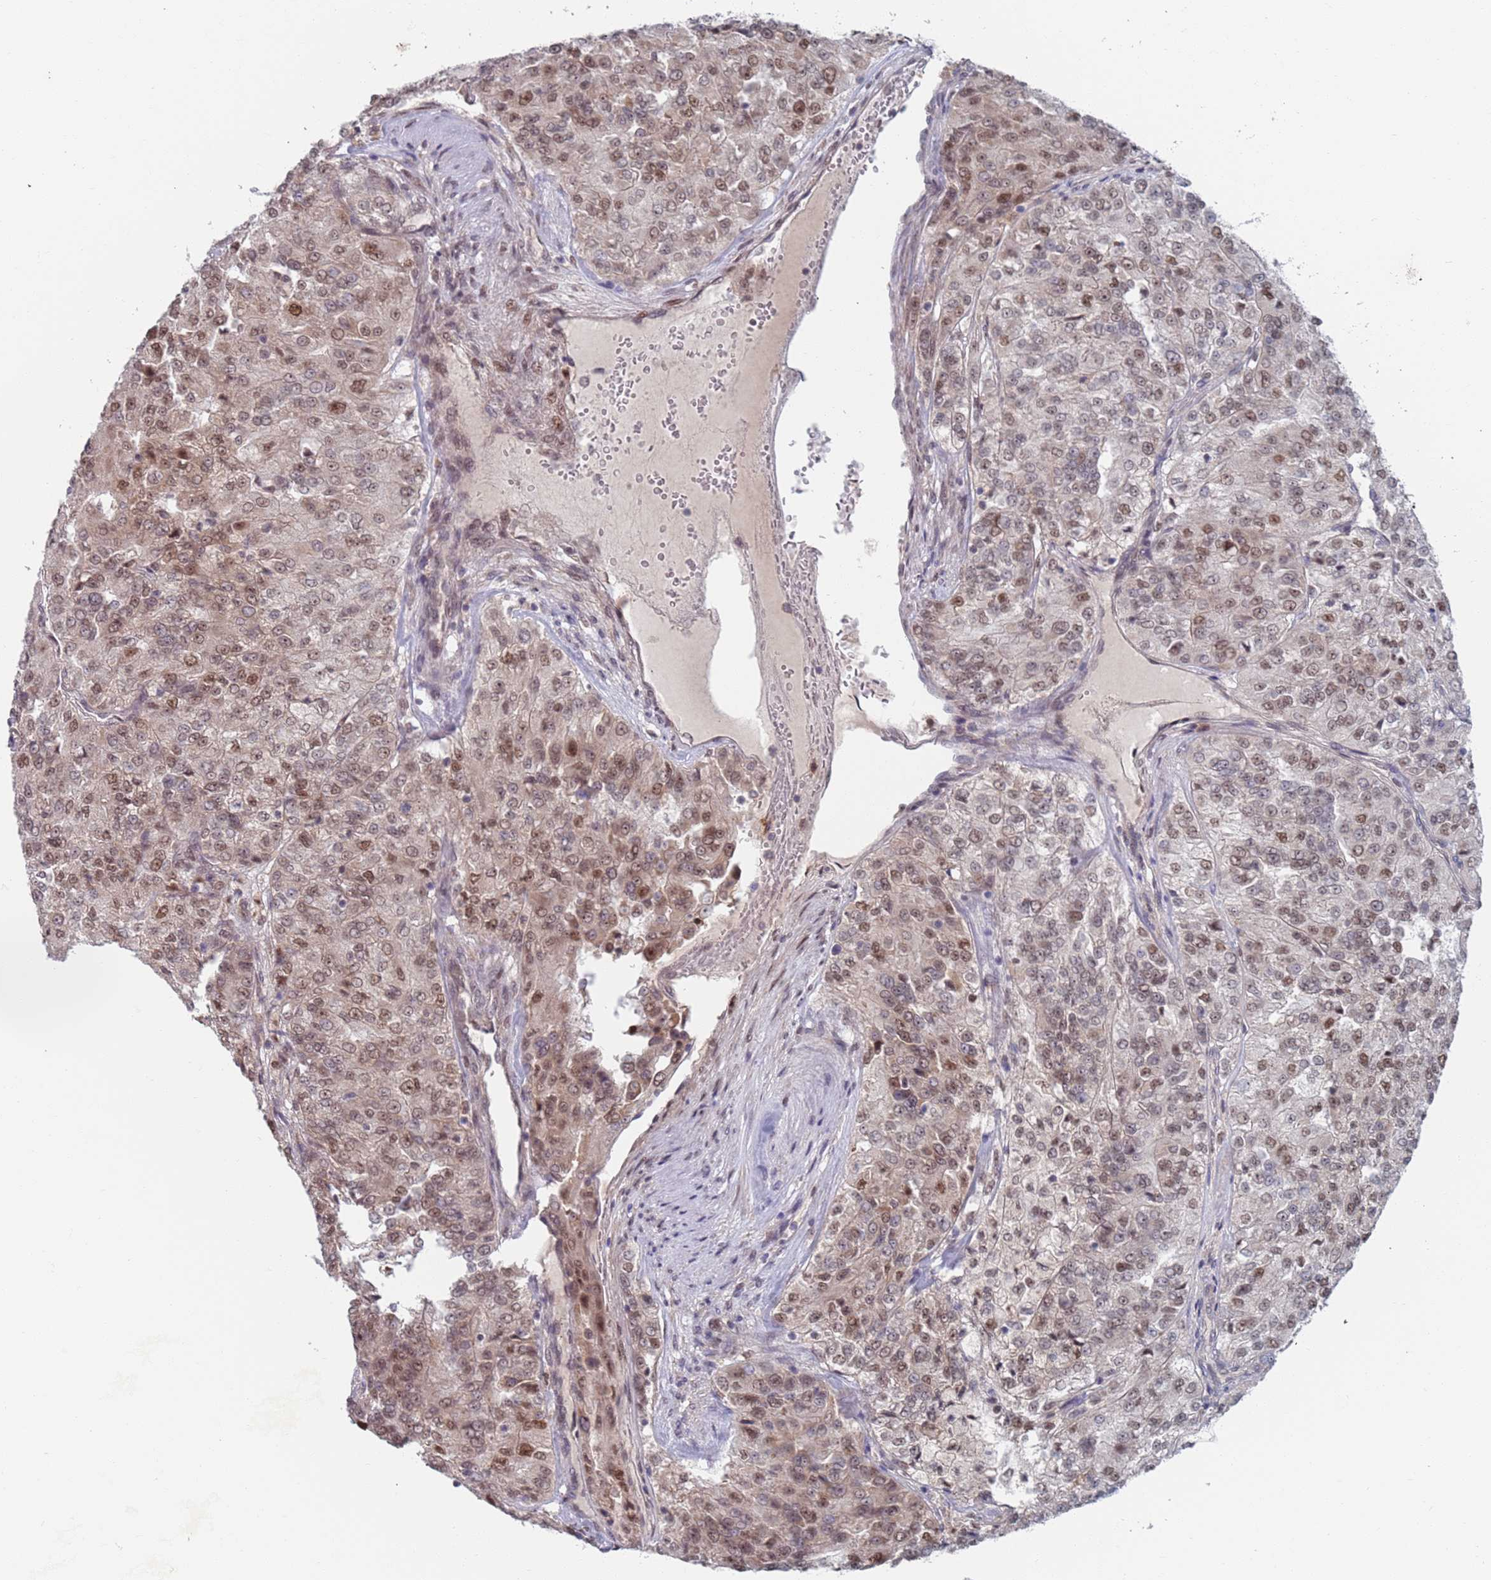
{"staining": {"intensity": "weak", "quantity": "25%-75%", "location": "nuclear"}, "tissue": "renal cancer", "cell_type": "Tumor cells", "image_type": "cancer", "snomed": [{"axis": "morphology", "description": "Adenocarcinoma, NOS"}, {"axis": "topography", "description": "Kidney"}], "caption": "Renal adenocarcinoma tissue reveals weak nuclear staining in approximately 25%-75% of tumor cells", "gene": "RPP25", "patient": {"sex": "female", "age": 63}}